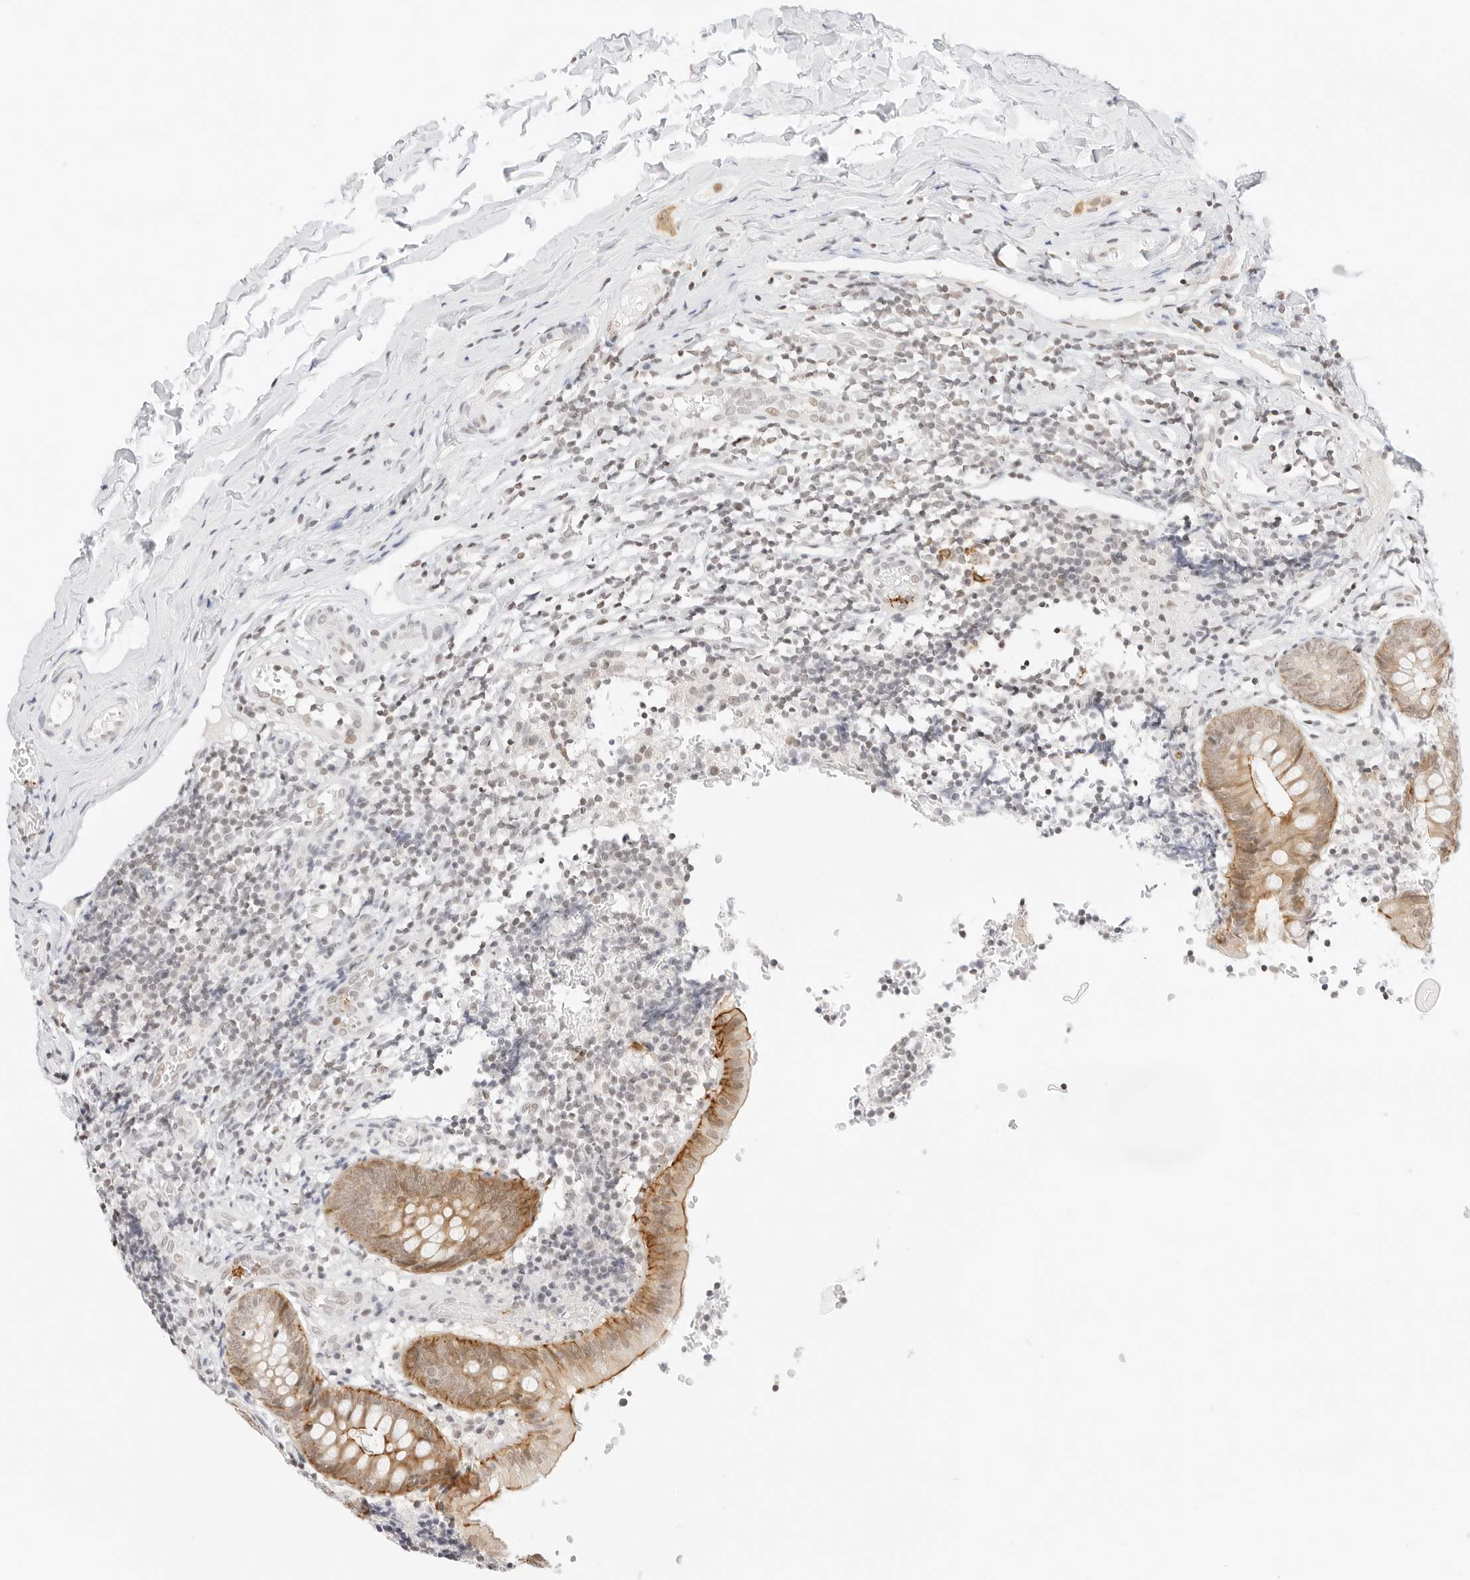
{"staining": {"intensity": "moderate", "quantity": ">75%", "location": "cytoplasmic/membranous"}, "tissue": "appendix", "cell_type": "Glandular cells", "image_type": "normal", "snomed": [{"axis": "morphology", "description": "Normal tissue, NOS"}, {"axis": "topography", "description": "Appendix"}], "caption": "Approximately >75% of glandular cells in benign appendix exhibit moderate cytoplasmic/membranous protein expression as visualized by brown immunohistochemical staining.", "gene": "GNAS", "patient": {"sex": "male", "age": 8}}